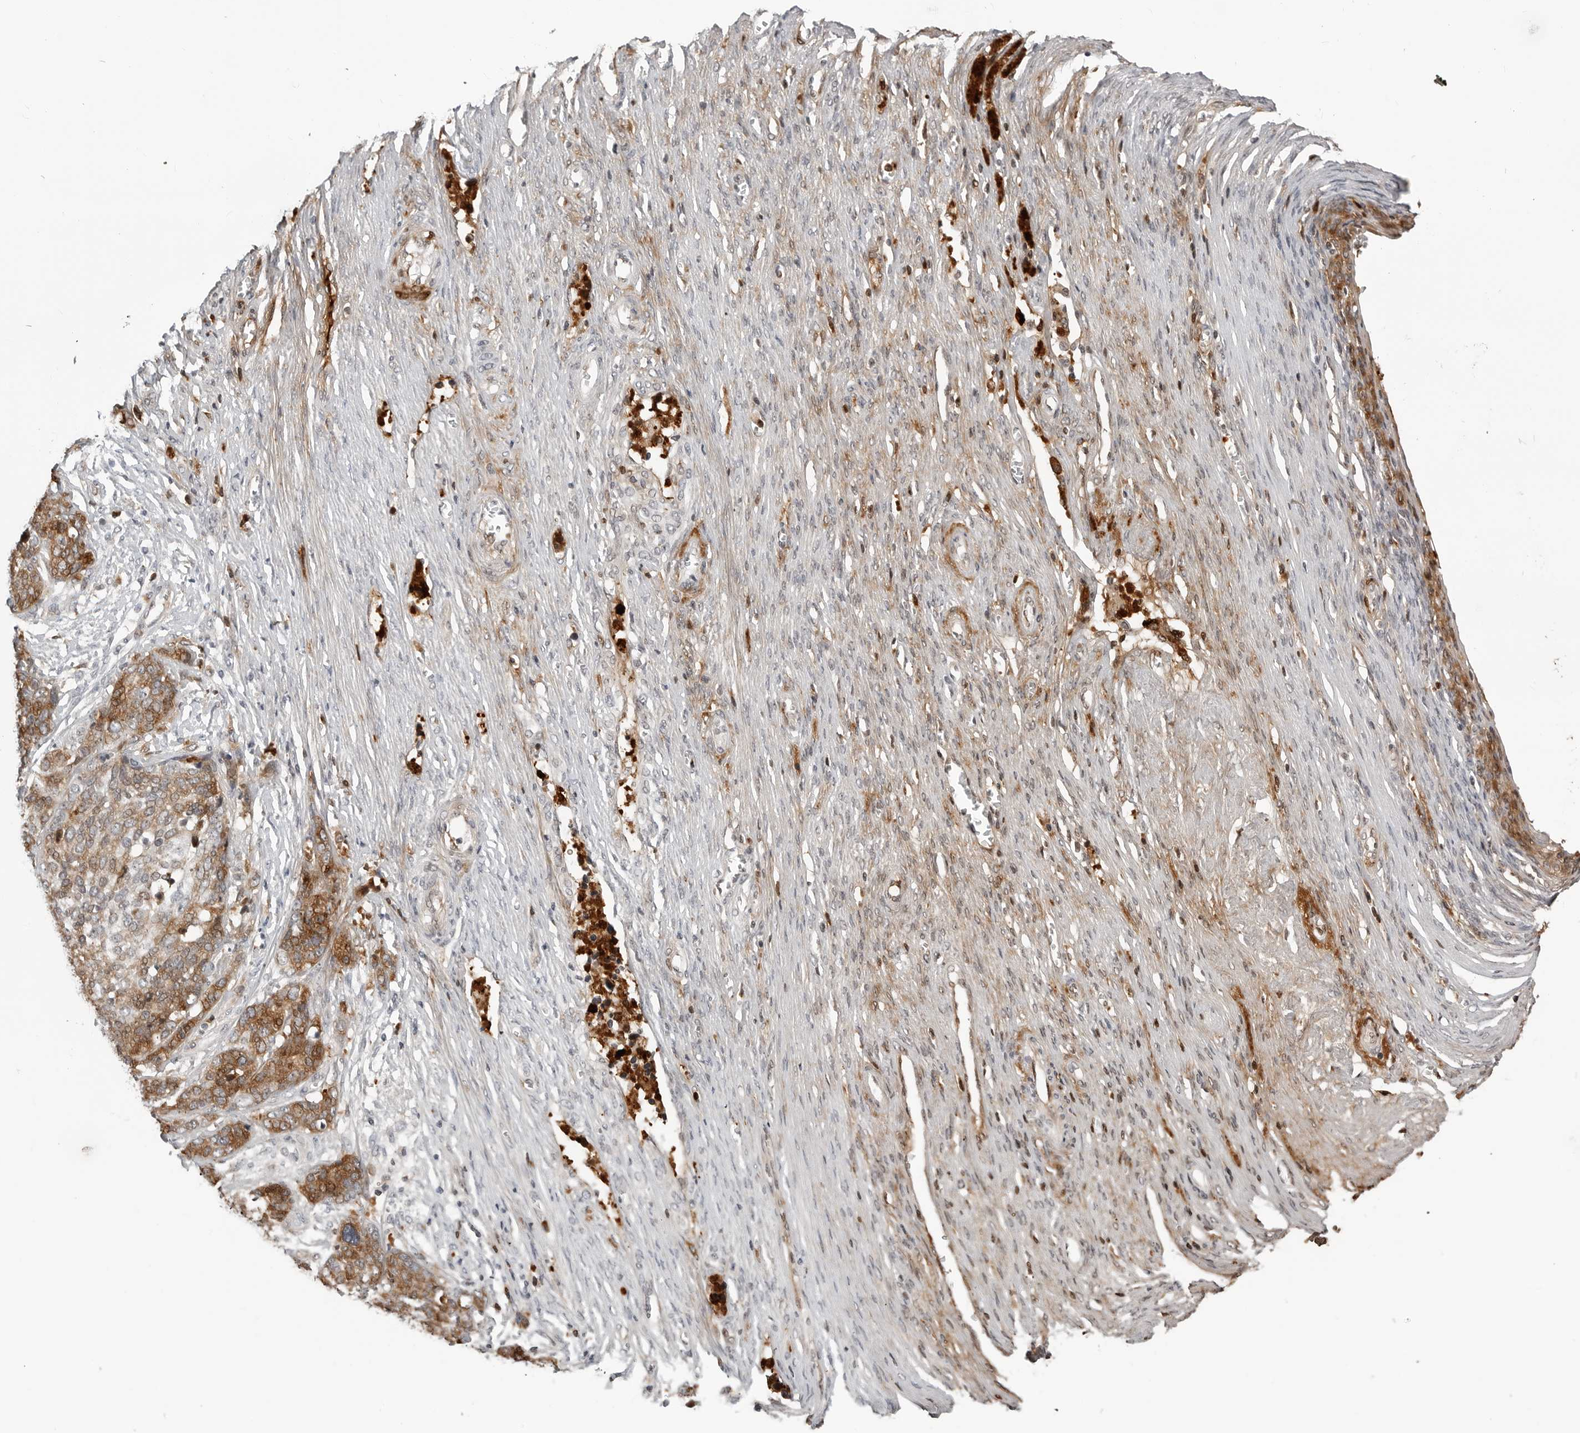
{"staining": {"intensity": "moderate", "quantity": ">75%", "location": "cytoplasmic/membranous"}, "tissue": "ovarian cancer", "cell_type": "Tumor cells", "image_type": "cancer", "snomed": [{"axis": "morphology", "description": "Cystadenocarcinoma, serous, NOS"}, {"axis": "topography", "description": "Ovary"}], "caption": "Brown immunohistochemical staining in ovarian cancer (serous cystadenocarcinoma) exhibits moderate cytoplasmic/membranous expression in approximately >75% of tumor cells.", "gene": "CXCR5", "patient": {"sex": "female", "age": 44}}